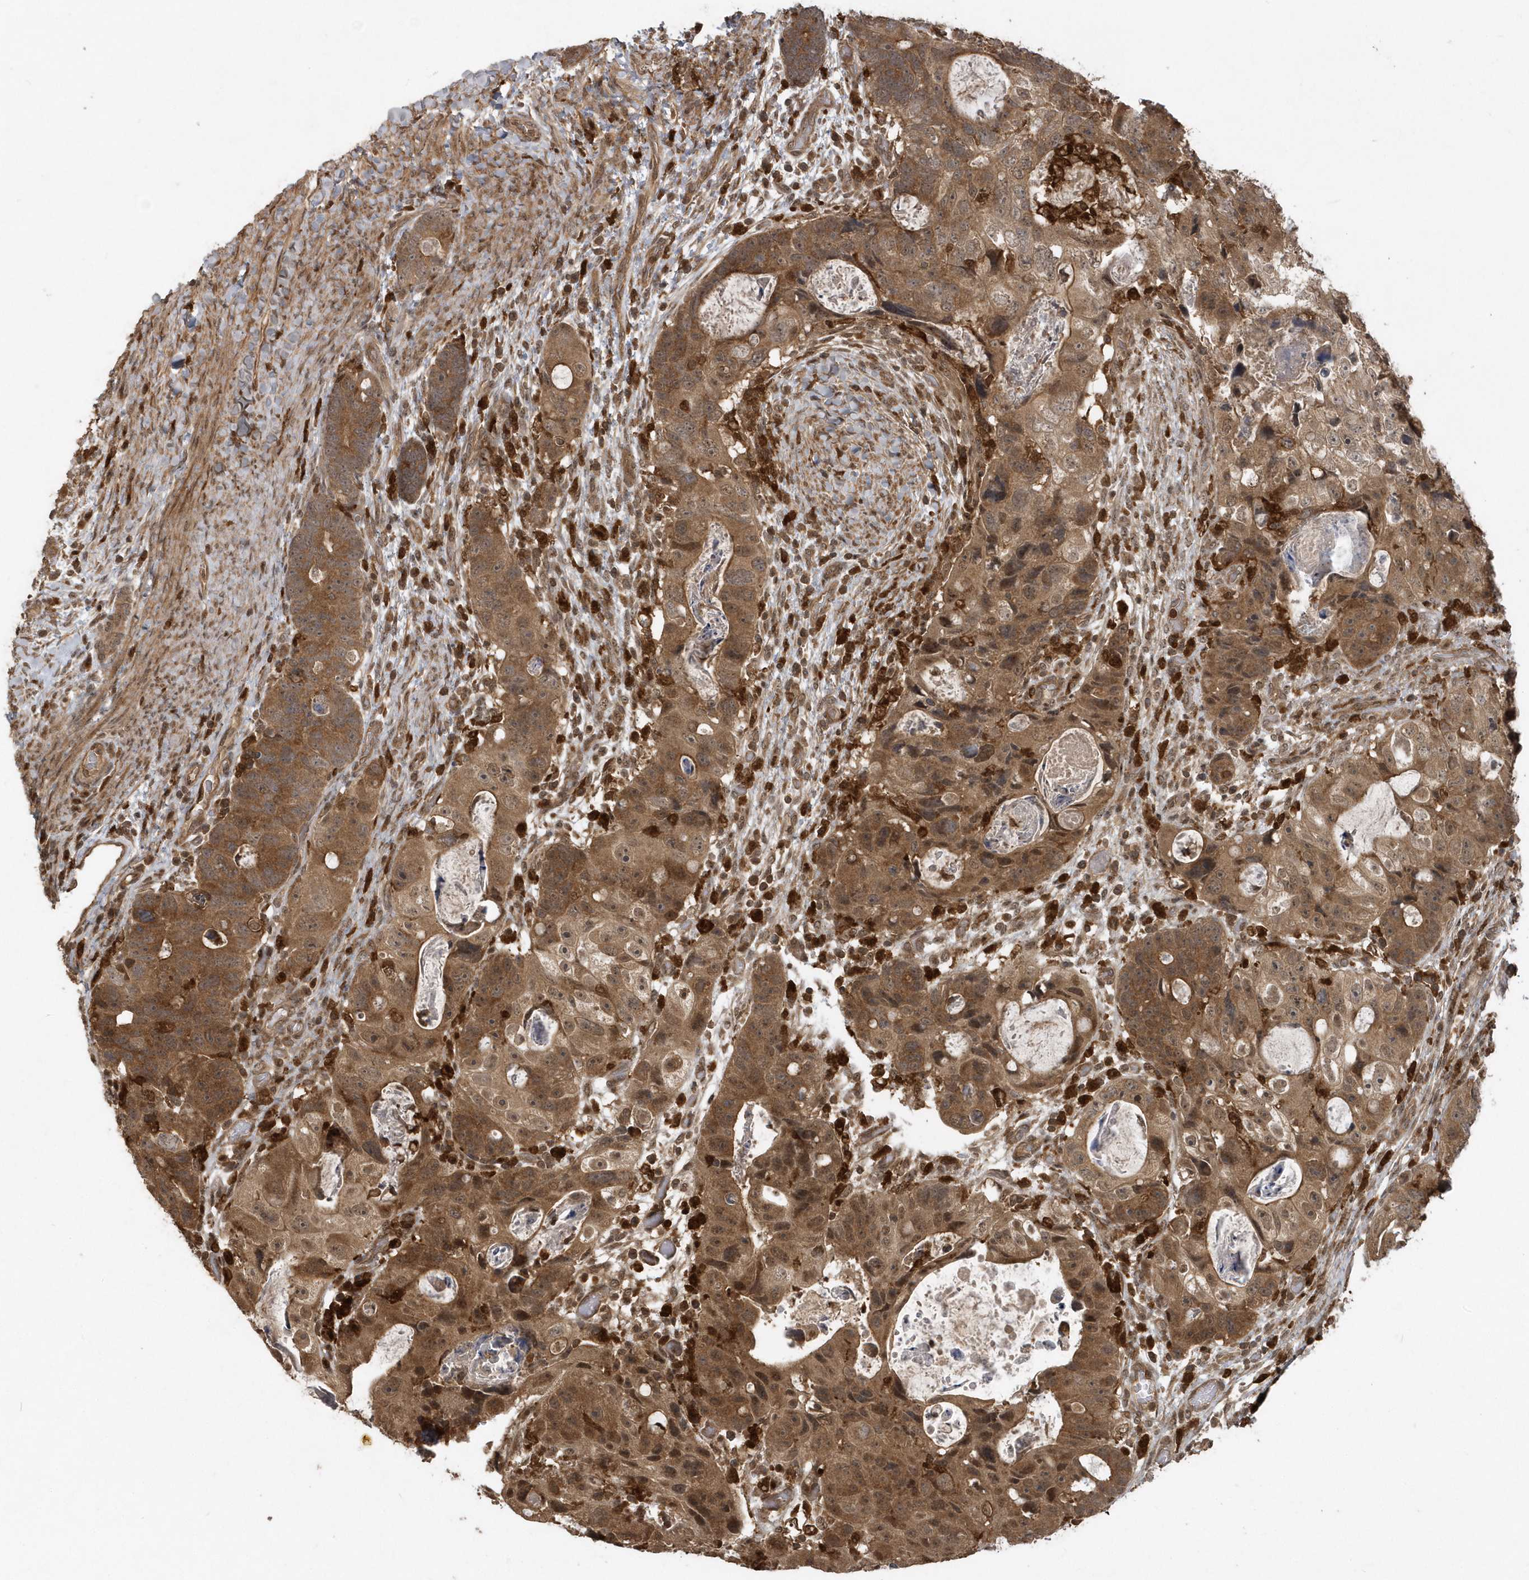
{"staining": {"intensity": "strong", "quantity": ">75%", "location": "cytoplasmic/membranous,nuclear"}, "tissue": "colorectal cancer", "cell_type": "Tumor cells", "image_type": "cancer", "snomed": [{"axis": "morphology", "description": "Adenocarcinoma, NOS"}, {"axis": "topography", "description": "Rectum"}], "caption": "Immunohistochemical staining of human colorectal cancer (adenocarcinoma) exhibits strong cytoplasmic/membranous and nuclear protein staining in about >75% of tumor cells.", "gene": "LACC1", "patient": {"sex": "male", "age": 59}}